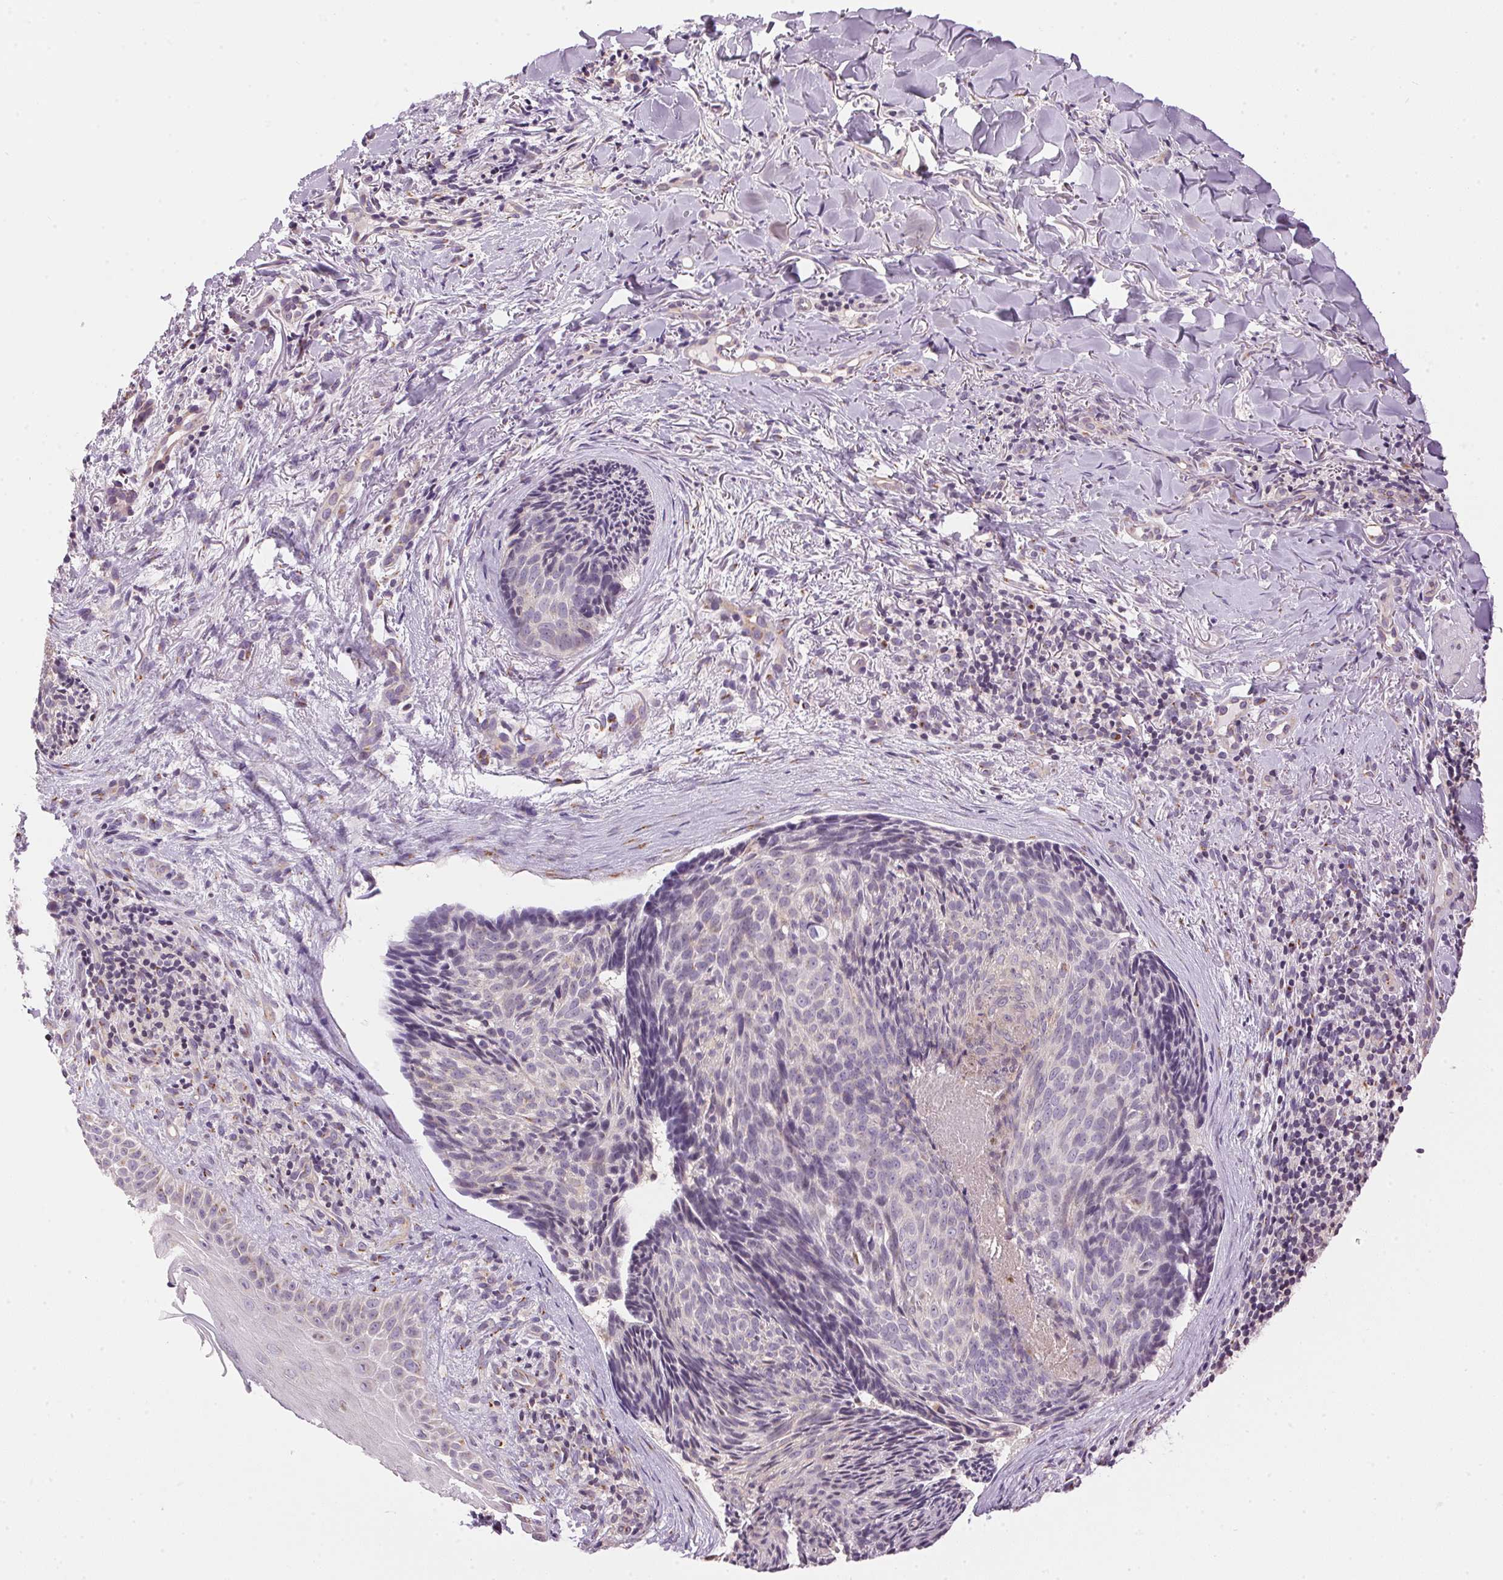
{"staining": {"intensity": "negative", "quantity": "none", "location": "none"}, "tissue": "skin cancer", "cell_type": "Tumor cells", "image_type": "cancer", "snomed": [{"axis": "morphology", "description": "Basal cell carcinoma"}, {"axis": "topography", "description": "Skin"}], "caption": "The image exhibits no significant positivity in tumor cells of skin cancer.", "gene": "GOLPH3", "patient": {"sex": "female", "age": 82}}